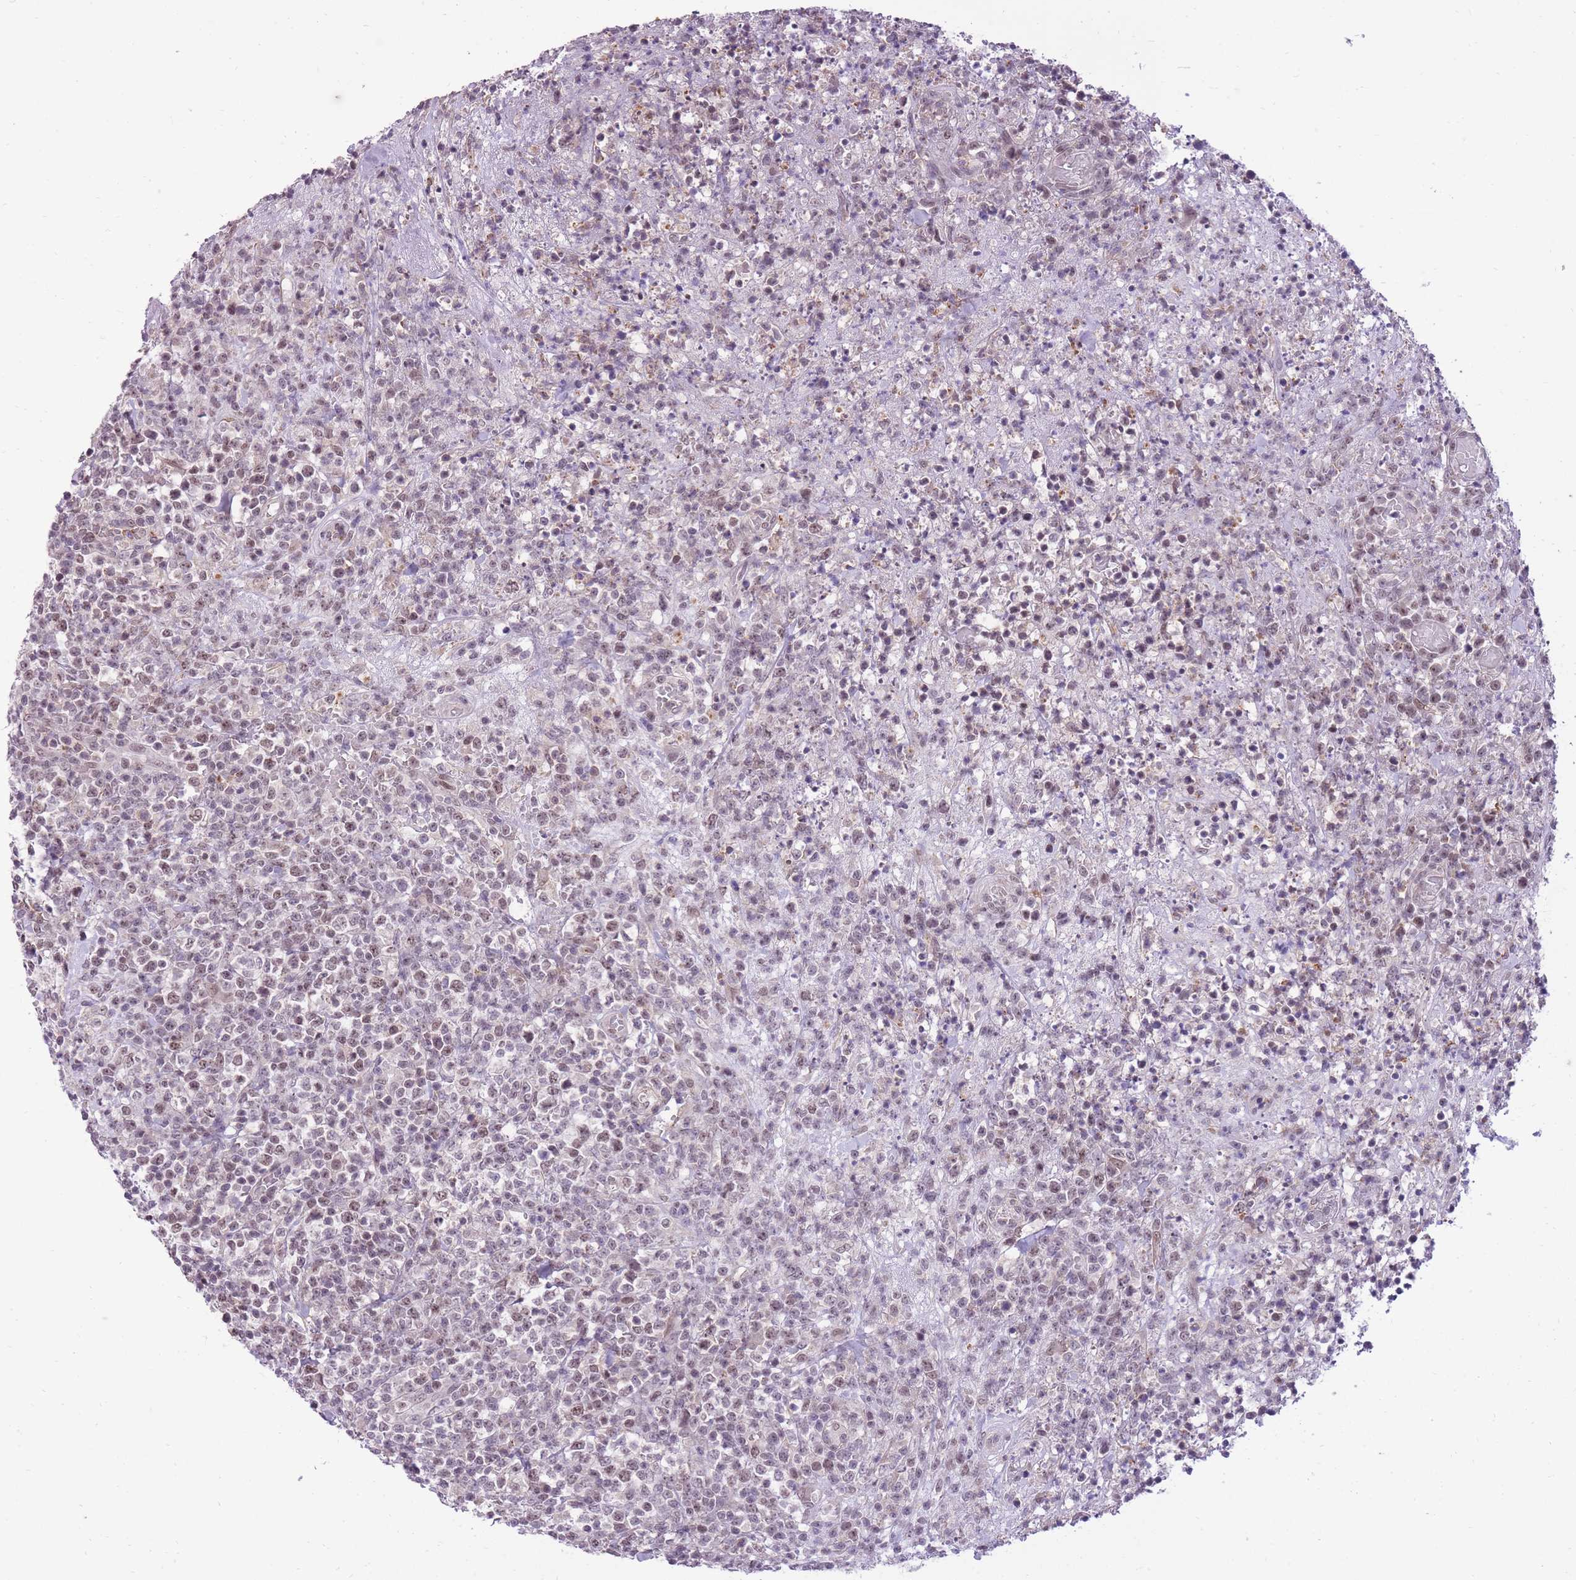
{"staining": {"intensity": "moderate", "quantity": "25%-75%", "location": "nuclear"}, "tissue": "lymphoma", "cell_type": "Tumor cells", "image_type": "cancer", "snomed": [{"axis": "morphology", "description": "Malignant lymphoma, non-Hodgkin's type, High grade"}, {"axis": "topography", "description": "Colon"}], "caption": "Immunohistochemical staining of lymphoma demonstrates medium levels of moderate nuclear staining in about 25%-75% of tumor cells. The protein of interest is shown in brown color, while the nuclei are stained blue.", "gene": "TIGD1", "patient": {"sex": "female", "age": 53}}